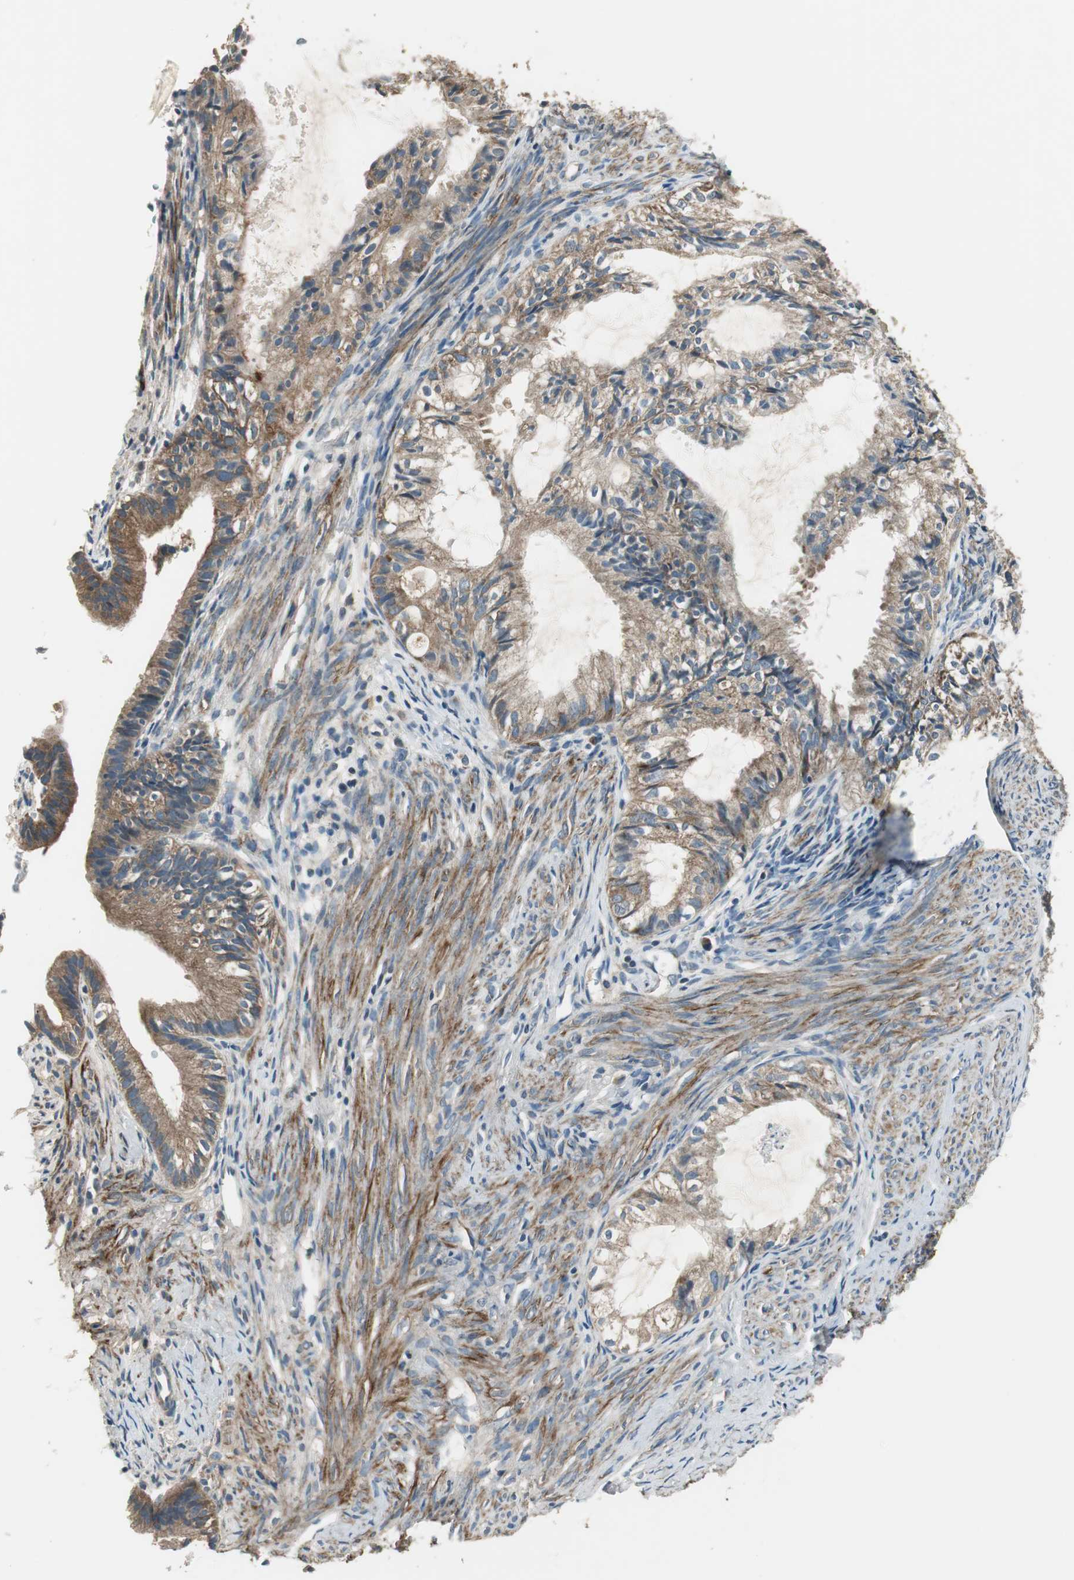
{"staining": {"intensity": "moderate", "quantity": ">75%", "location": "cytoplasmic/membranous"}, "tissue": "cervical cancer", "cell_type": "Tumor cells", "image_type": "cancer", "snomed": [{"axis": "morphology", "description": "Normal tissue, NOS"}, {"axis": "morphology", "description": "Adenocarcinoma, NOS"}, {"axis": "topography", "description": "Cervix"}, {"axis": "topography", "description": "Endometrium"}], "caption": "Adenocarcinoma (cervical) stained with immunohistochemistry (IHC) exhibits moderate cytoplasmic/membranous positivity in about >75% of tumor cells.", "gene": "MSTO1", "patient": {"sex": "female", "age": 86}}